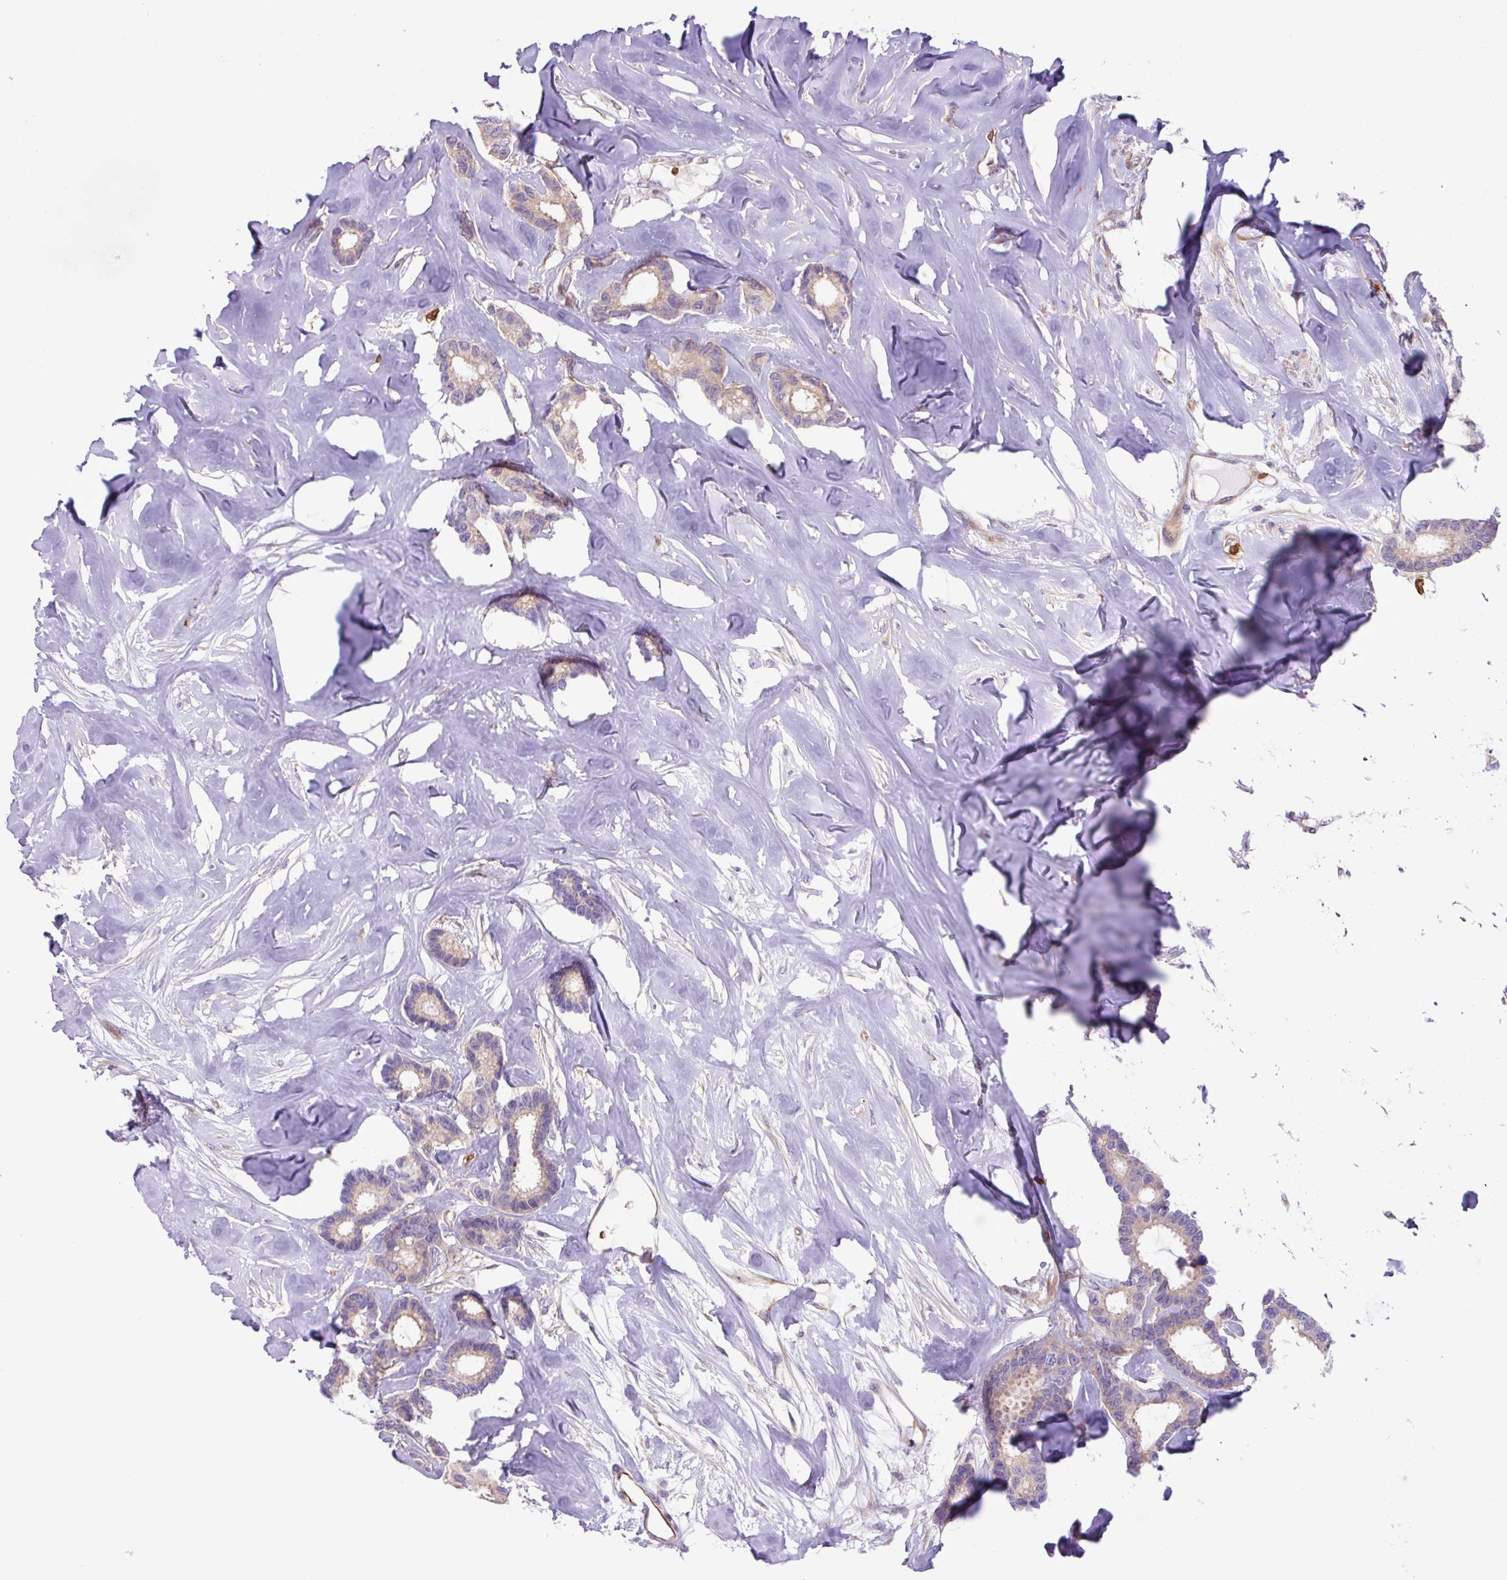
{"staining": {"intensity": "weak", "quantity": "<25%", "location": "cytoplasmic/membranous"}, "tissue": "breast cancer", "cell_type": "Tumor cells", "image_type": "cancer", "snomed": [{"axis": "morphology", "description": "Duct carcinoma"}, {"axis": "topography", "description": "Breast"}], "caption": "DAB immunohistochemical staining of breast cancer (intraductal carcinoma) exhibits no significant staining in tumor cells.", "gene": "RAD21L1", "patient": {"sex": "female", "age": 87}}